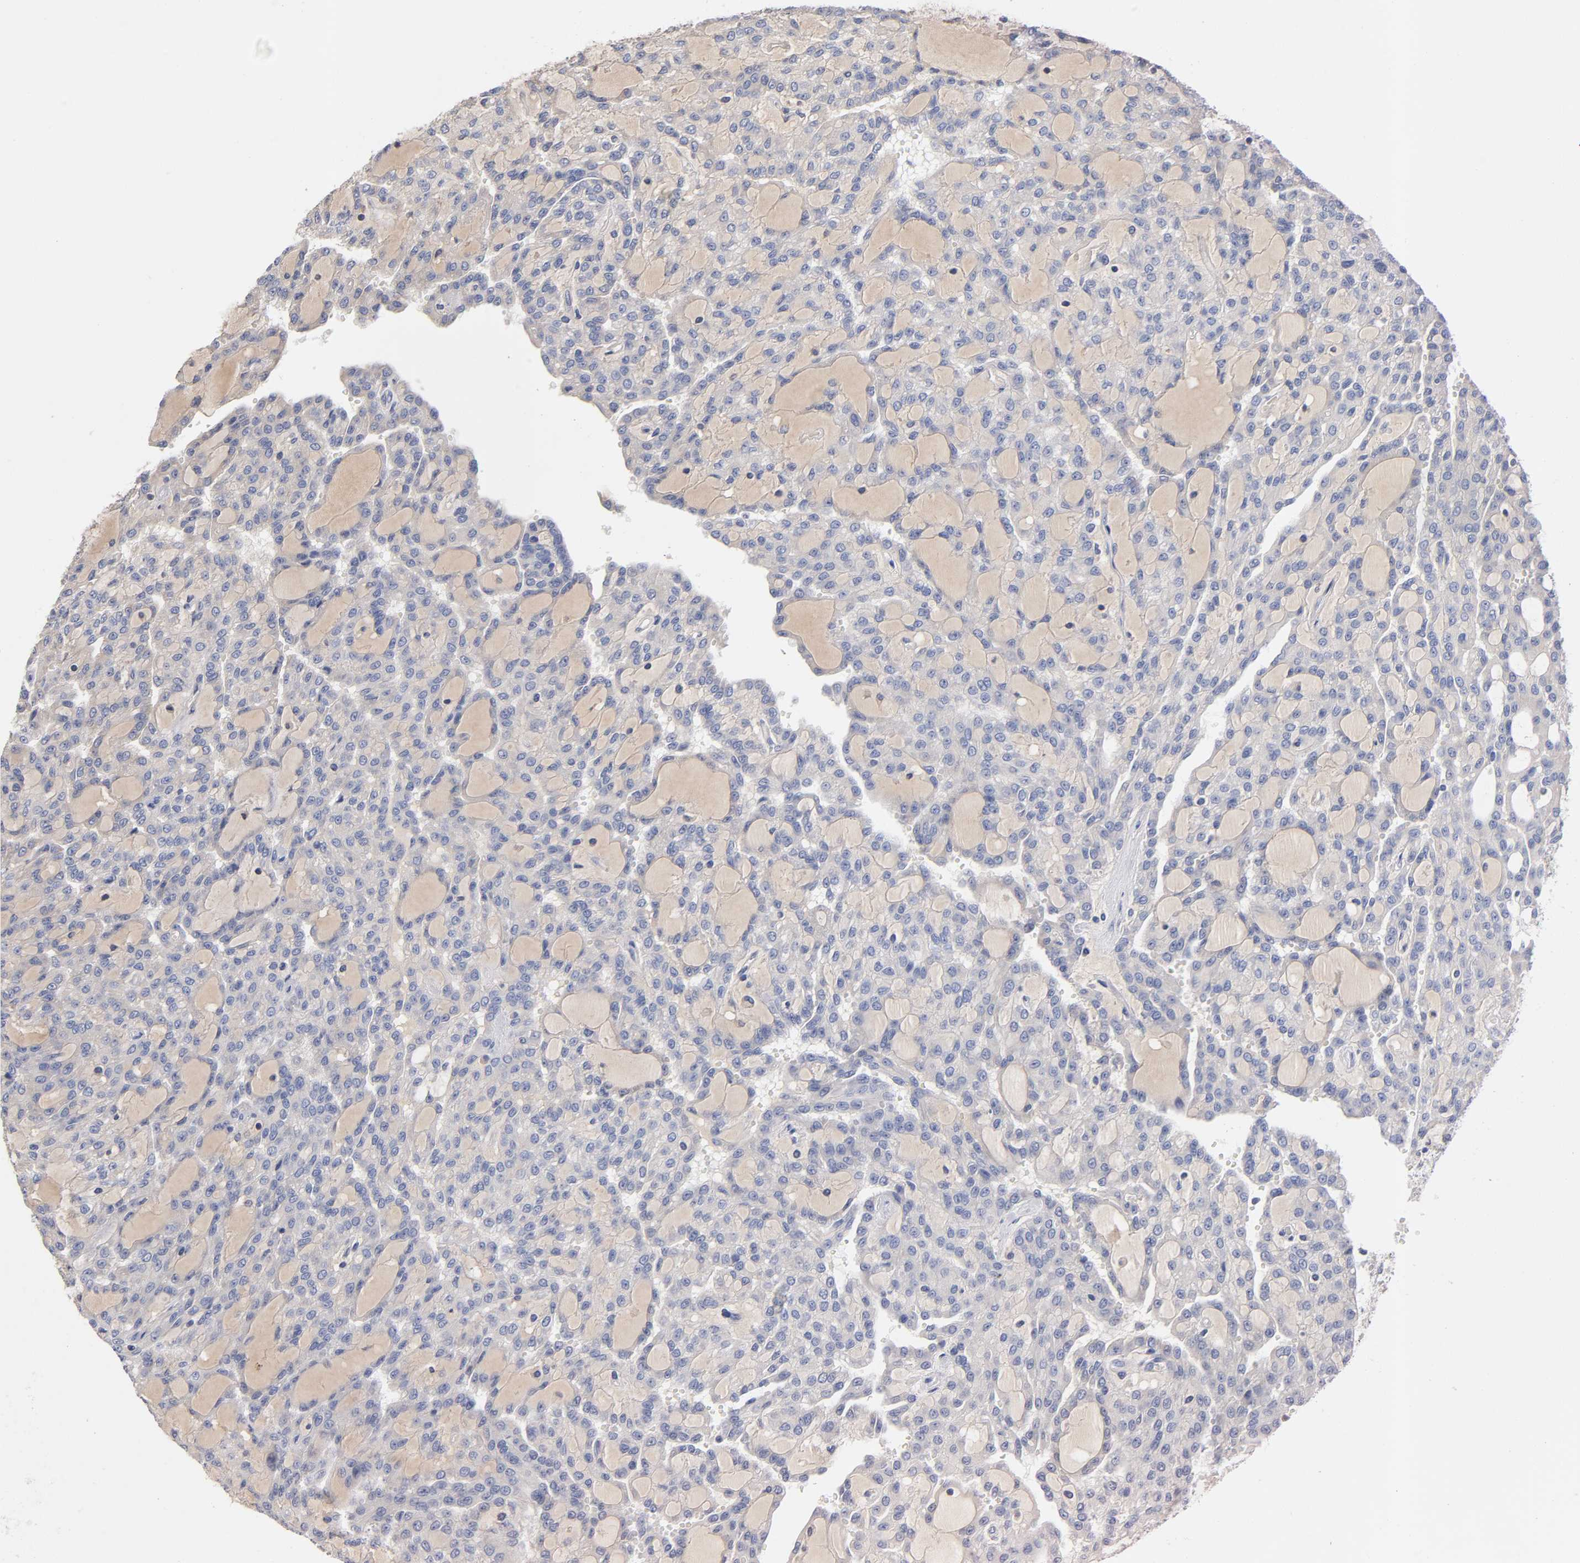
{"staining": {"intensity": "weak", "quantity": ">75%", "location": "cytoplasmic/membranous"}, "tissue": "renal cancer", "cell_type": "Tumor cells", "image_type": "cancer", "snomed": [{"axis": "morphology", "description": "Adenocarcinoma, NOS"}, {"axis": "topography", "description": "Kidney"}], "caption": "Renal adenocarcinoma tissue exhibits weak cytoplasmic/membranous expression in about >75% of tumor cells", "gene": "RPS29", "patient": {"sex": "male", "age": 63}}